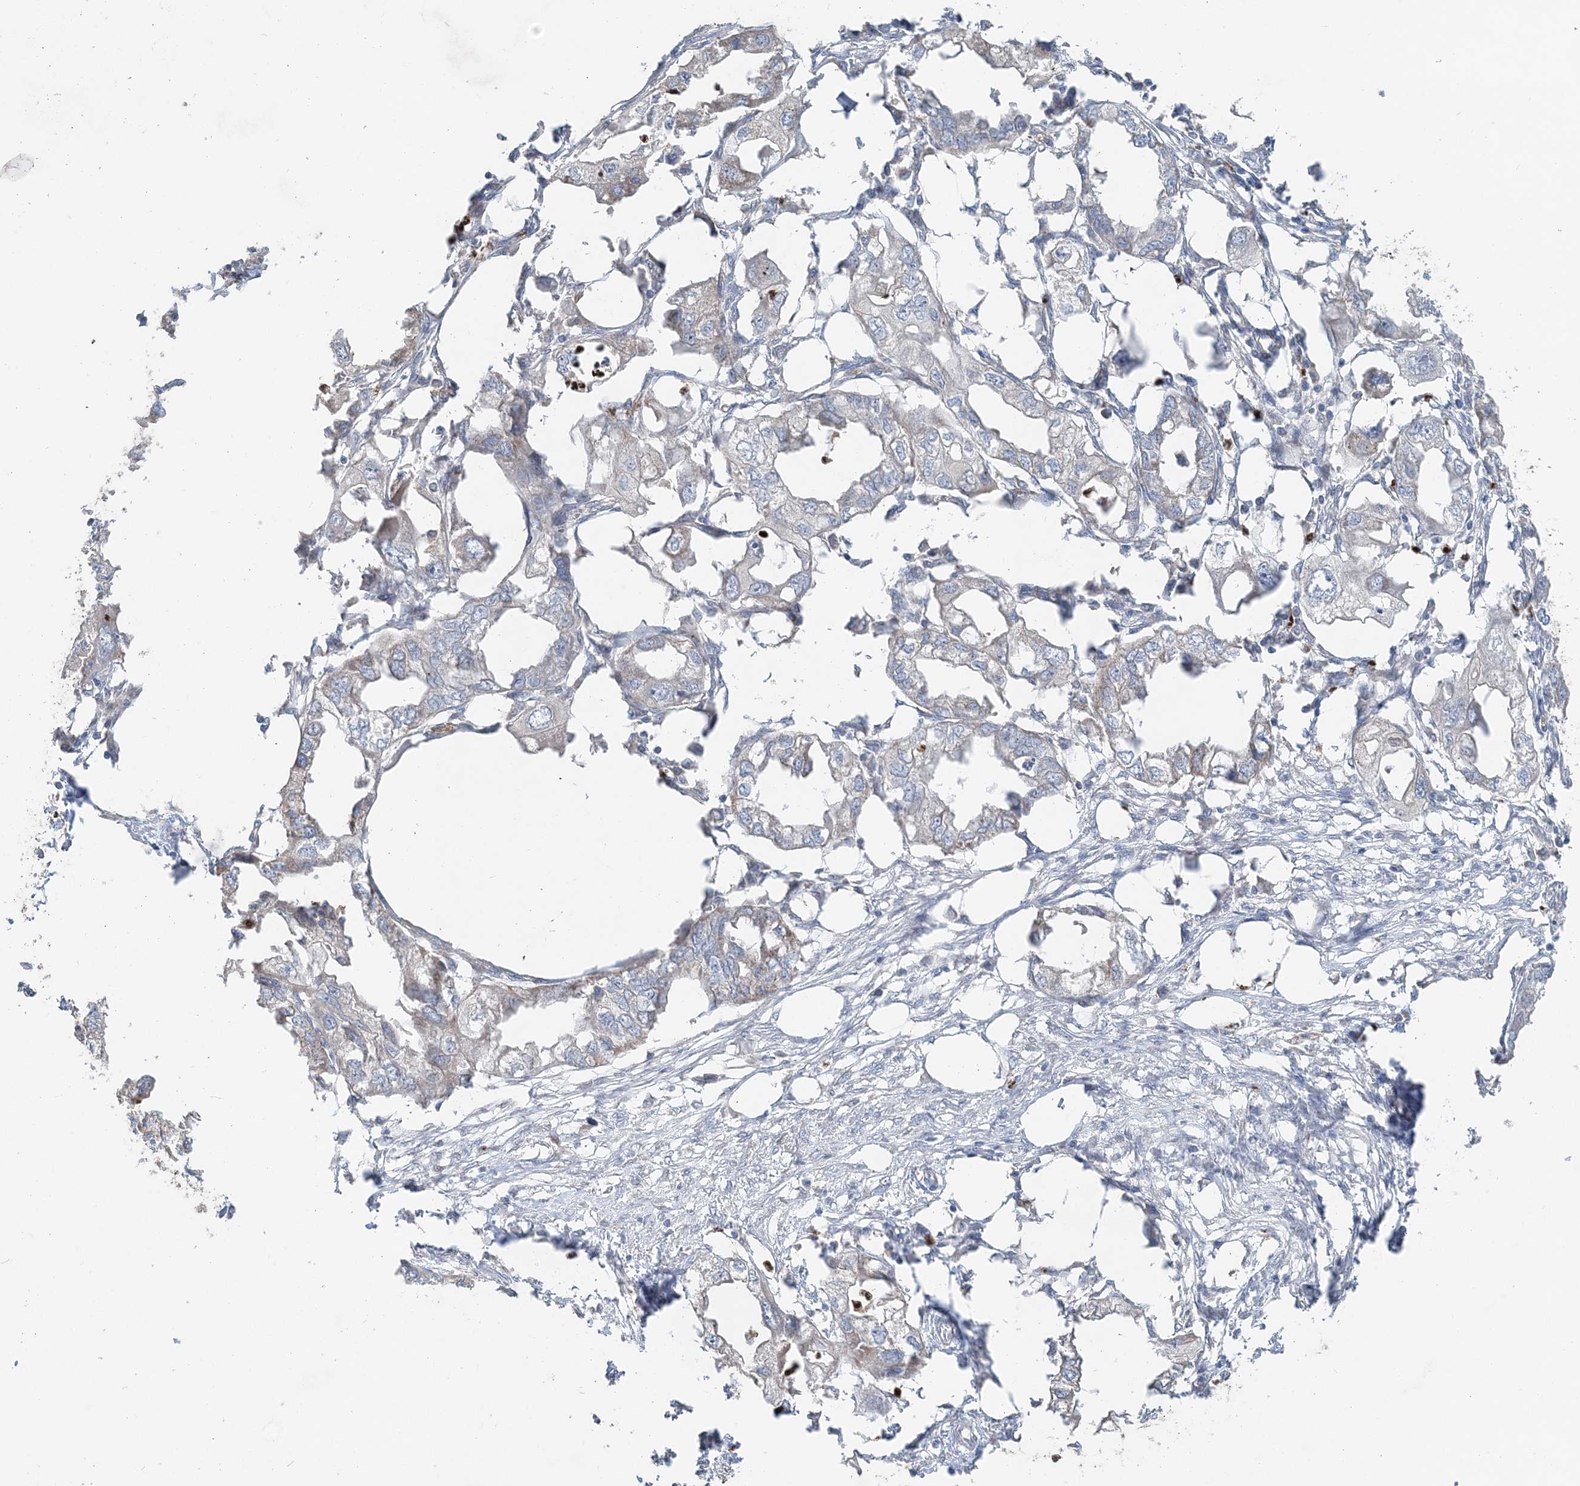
{"staining": {"intensity": "weak", "quantity": "<25%", "location": "cytoplasmic/membranous"}, "tissue": "endometrial cancer", "cell_type": "Tumor cells", "image_type": "cancer", "snomed": [{"axis": "morphology", "description": "Adenocarcinoma, NOS"}, {"axis": "morphology", "description": "Adenocarcinoma, metastatic, NOS"}, {"axis": "topography", "description": "Adipose tissue"}, {"axis": "topography", "description": "Endometrium"}], "caption": "This photomicrograph is of endometrial cancer (adenocarcinoma) stained with immunohistochemistry (IHC) to label a protein in brown with the nuclei are counter-stained blue. There is no staining in tumor cells. Nuclei are stained in blue.", "gene": "LRPPRC", "patient": {"sex": "female", "age": 67}}